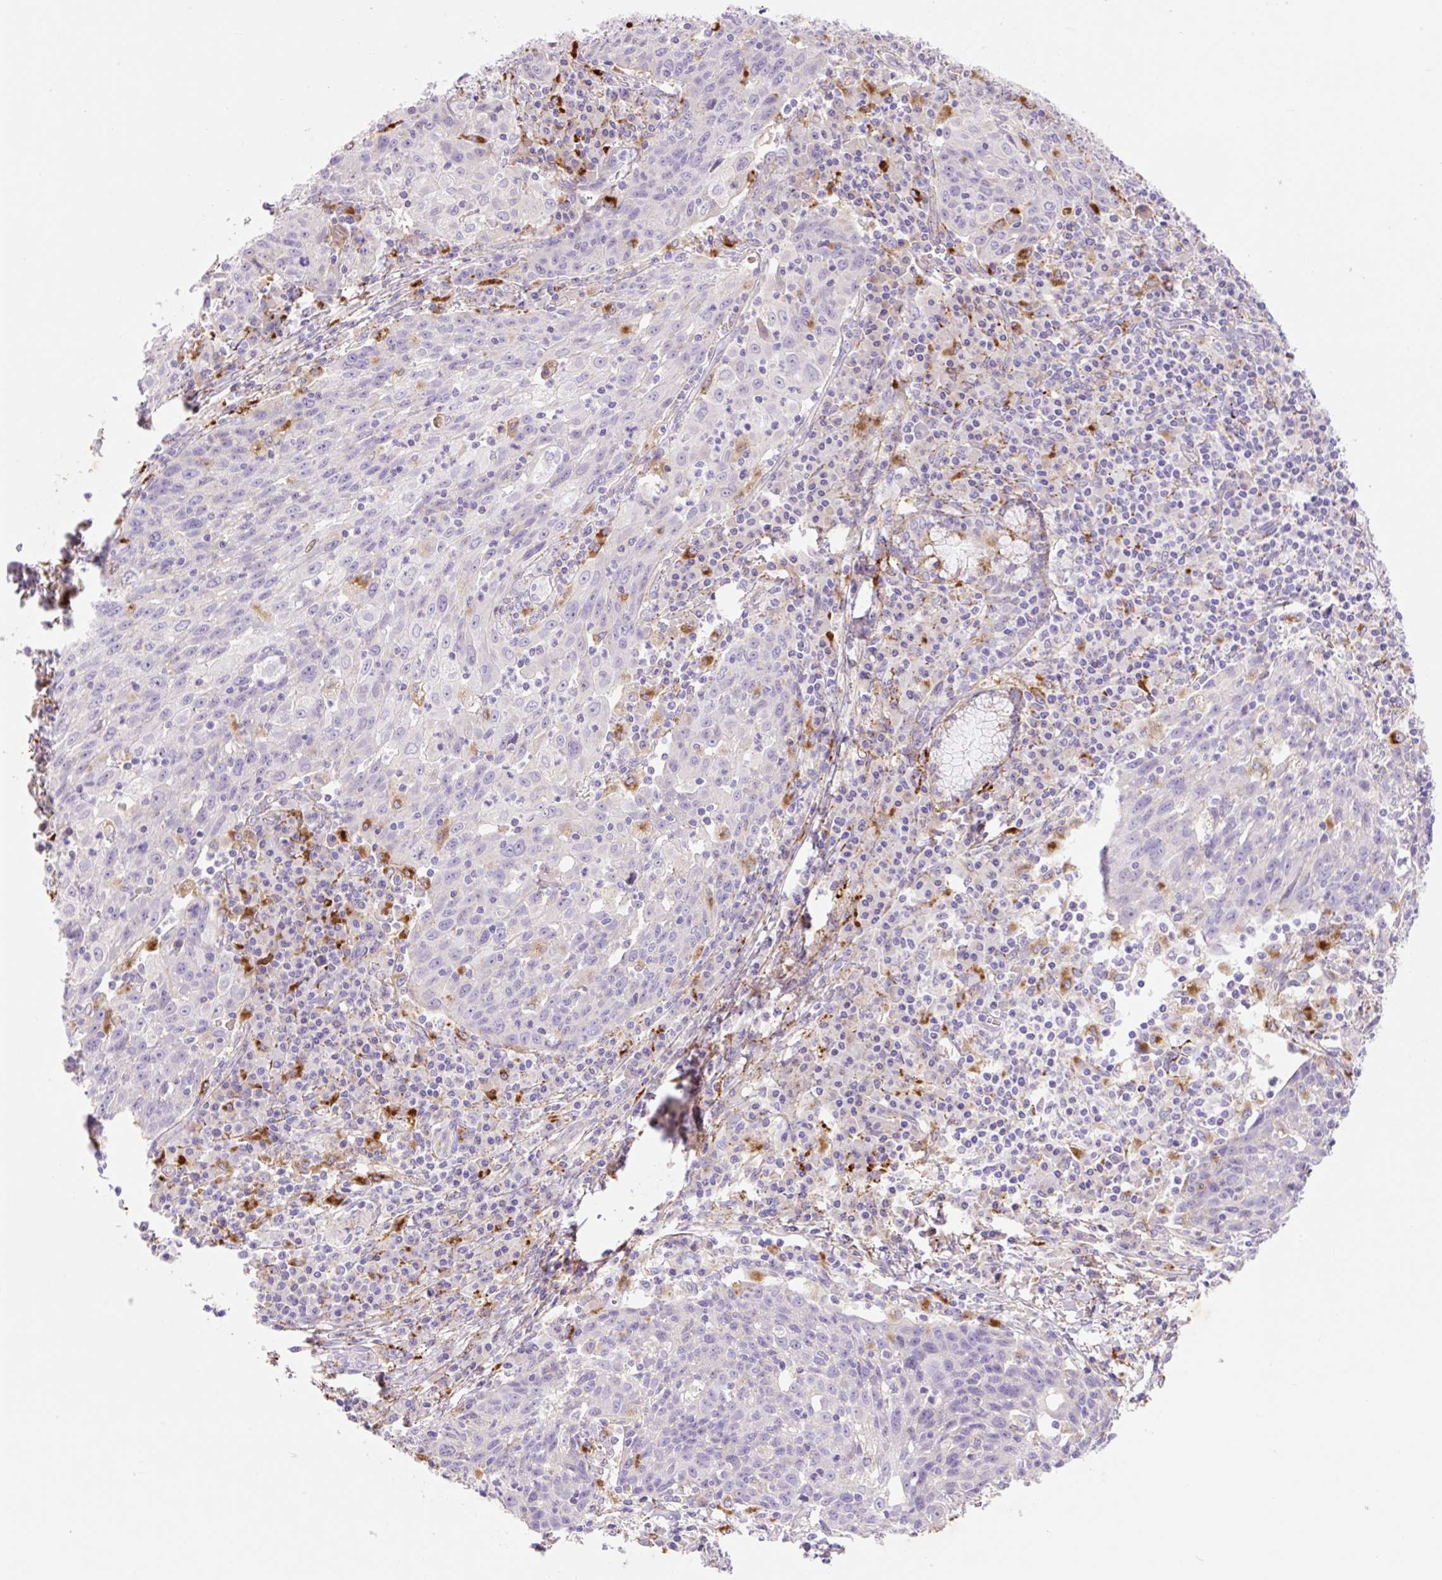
{"staining": {"intensity": "negative", "quantity": "none", "location": "none"}, "tissue": "lung cancer", "cell_type": "Tumor cells", "image_type": "cancer", "snomed": [{"axis": "morphology", "description": "Squamous cell carcinoma, NOS"}, {"axis": "morphology", "description": "Squamous cell carcinoma, metastatic, NOS"}, {"axis": "topography", "description": "Bronchus"}, {"axis": "topography", "description": "Lung"}], "caption": "Tumor cells are negative for protein expression in human lung cancer.", "gene": "HEXA", "patient": {"sex": "male", "age": 62}}